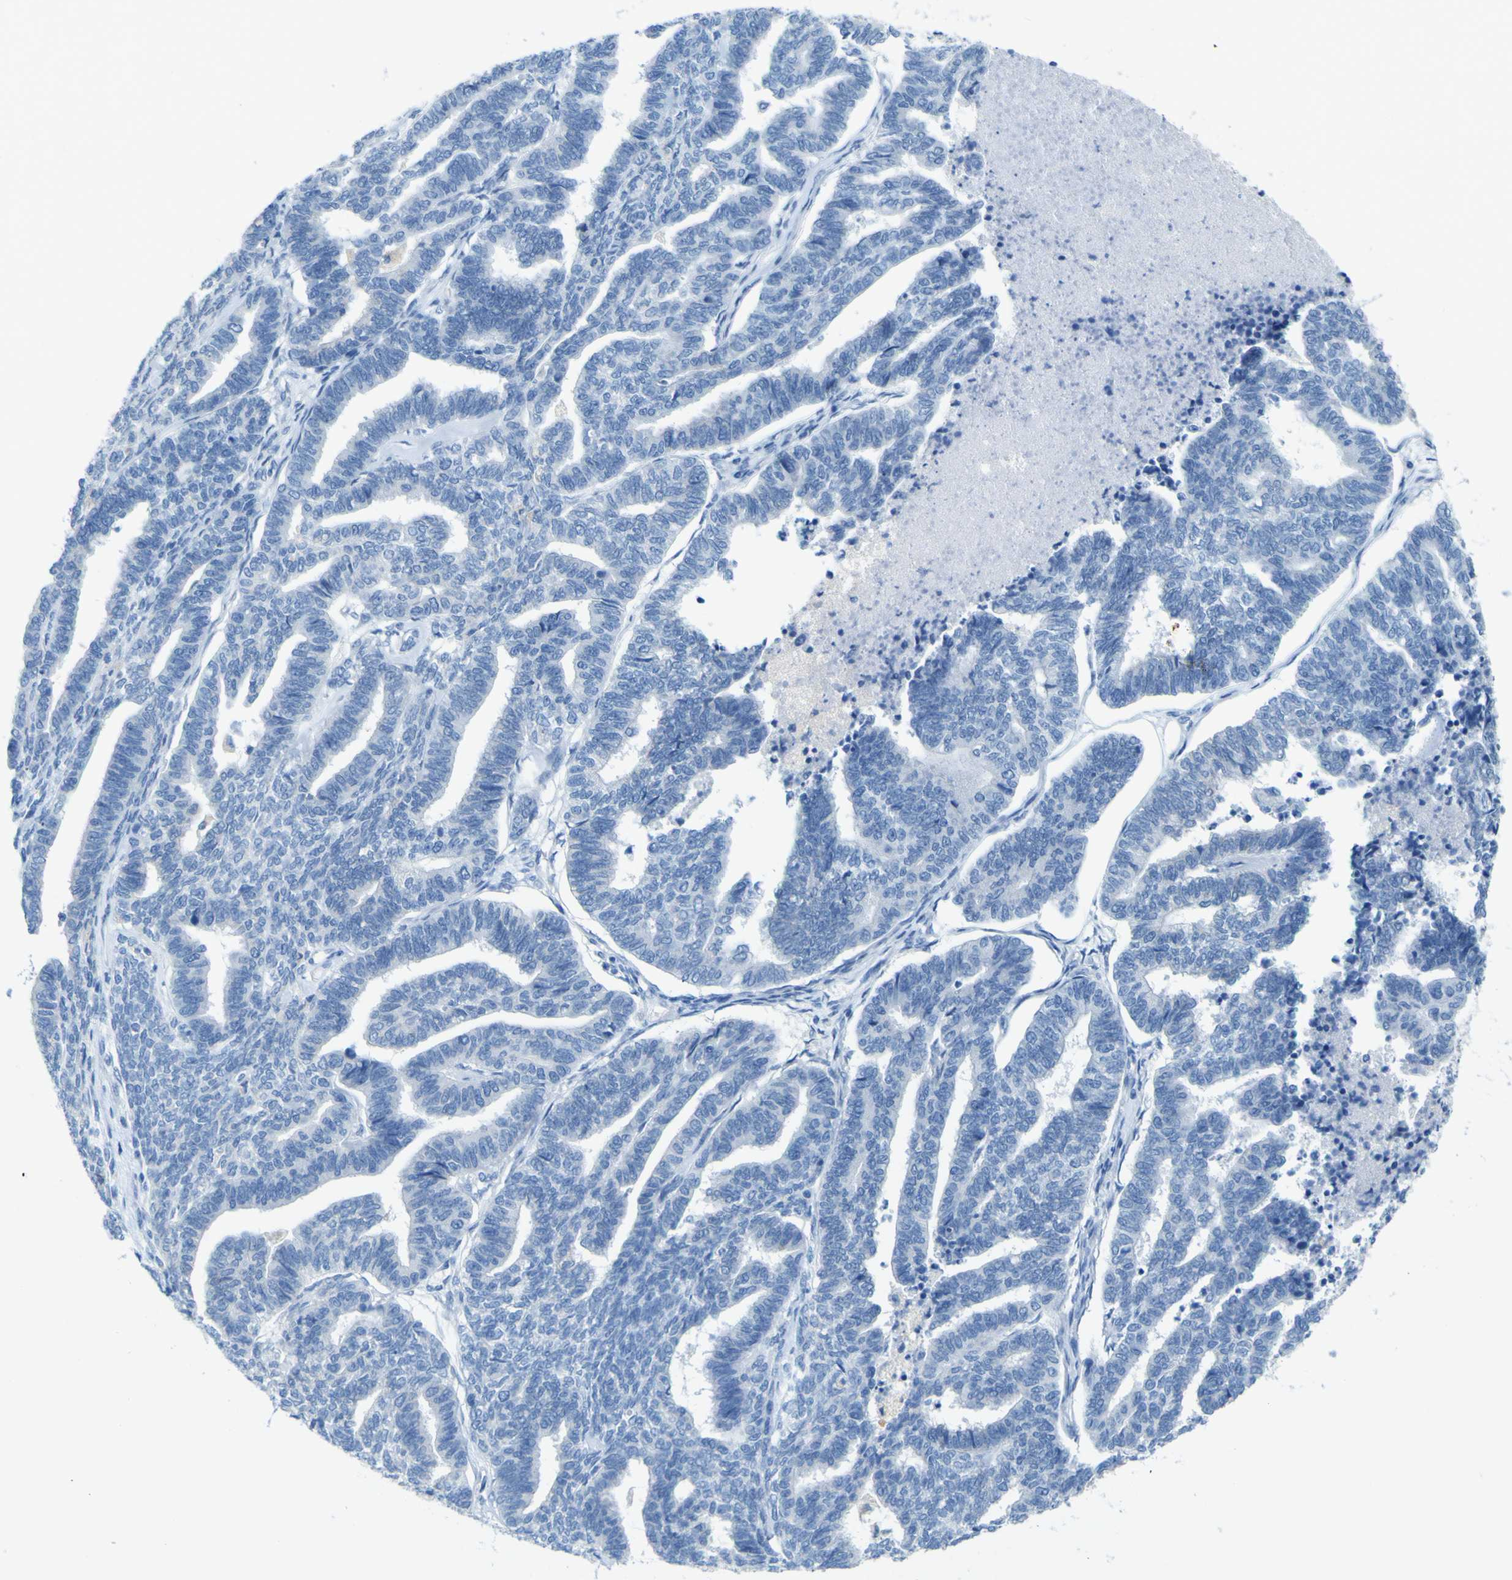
{"staining": {"intensity": "negative", "quantity": "none", "location": "none"}, "tissue": "endometrial cancer", "cell_type": "Tumor cells", "image_type": "cancer", "snomed": [{"axis": "morphology", "description": "Adenocarcinoma, NOS"}, {"axis": "topography", "description": "Endometrium"}], "caption": "Endometrial cancer was stained to show a protein in brown. There is no significant positivity in tumor cells. Nuclei are stained in blue.", "gene": "ACSL1", "patient": {"sex": "female", "age": 70}}